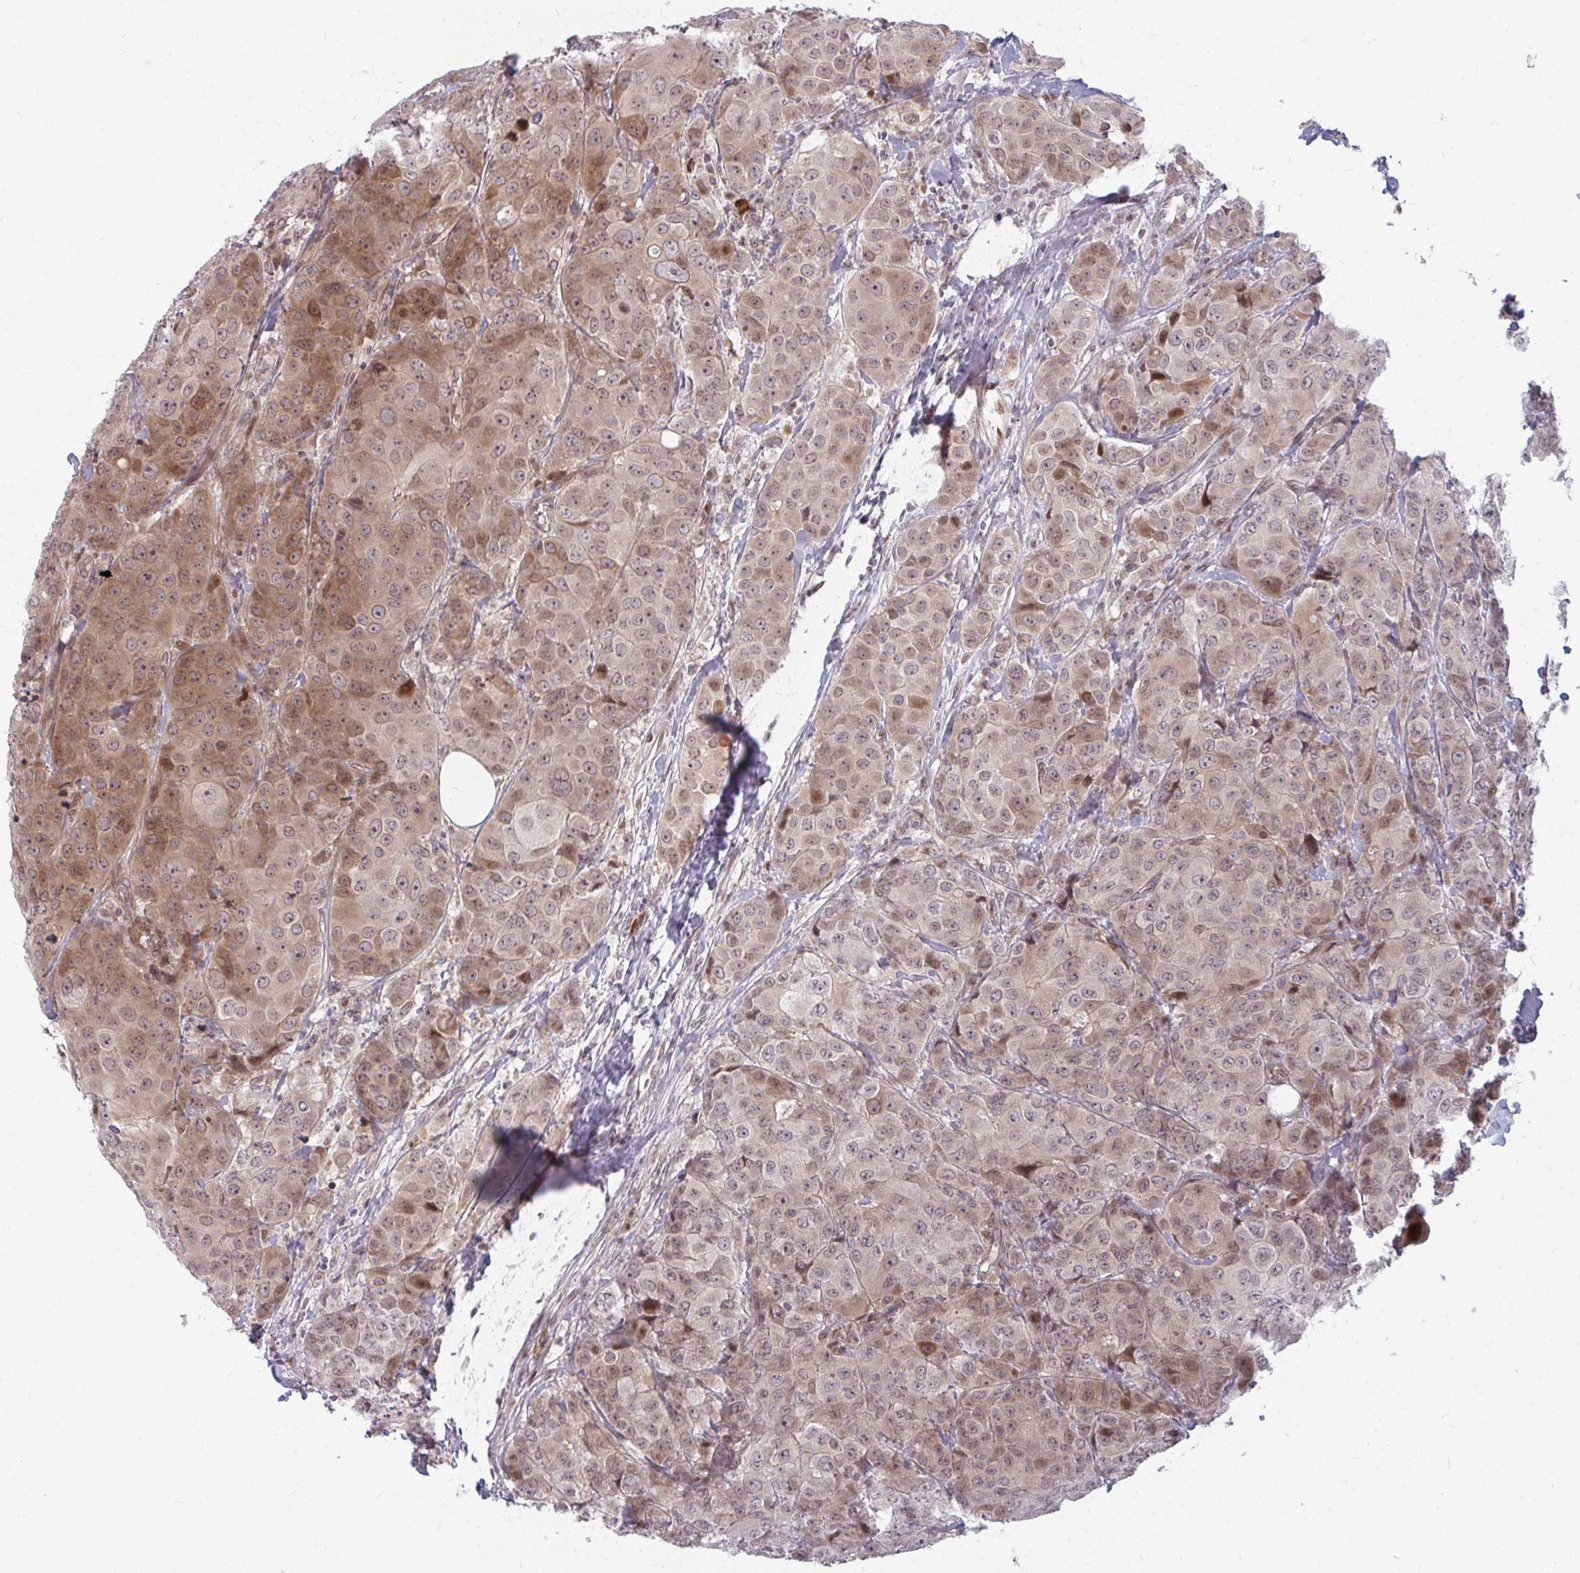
{"staining": {"intensity": "moderate", "quantity": ">75%", "location": "cytoplasmic/membranous,nuclear"}, "tissue": "breast cancer", "cell_type": "Tumor cells", "image_type": "cancer", "snomed": [{"axis": "morphology", "description": "Duct carcinoma"}, {"axis": "topography", "description": "Breast"}], "caption": "IHC histopathology image of neoplastic tissue: human infiltrating ductal carcinoma (breast) stained using IHC shows medium levels of moderate protein expression localized specifically in the cytoplasmic/membranous and nuclear of tumor cells, appearing as a cytoplasmic/membranous and nuclear brown color.", "gene": "ZNF285", "patient": {"sex": "female", "age": 43}}